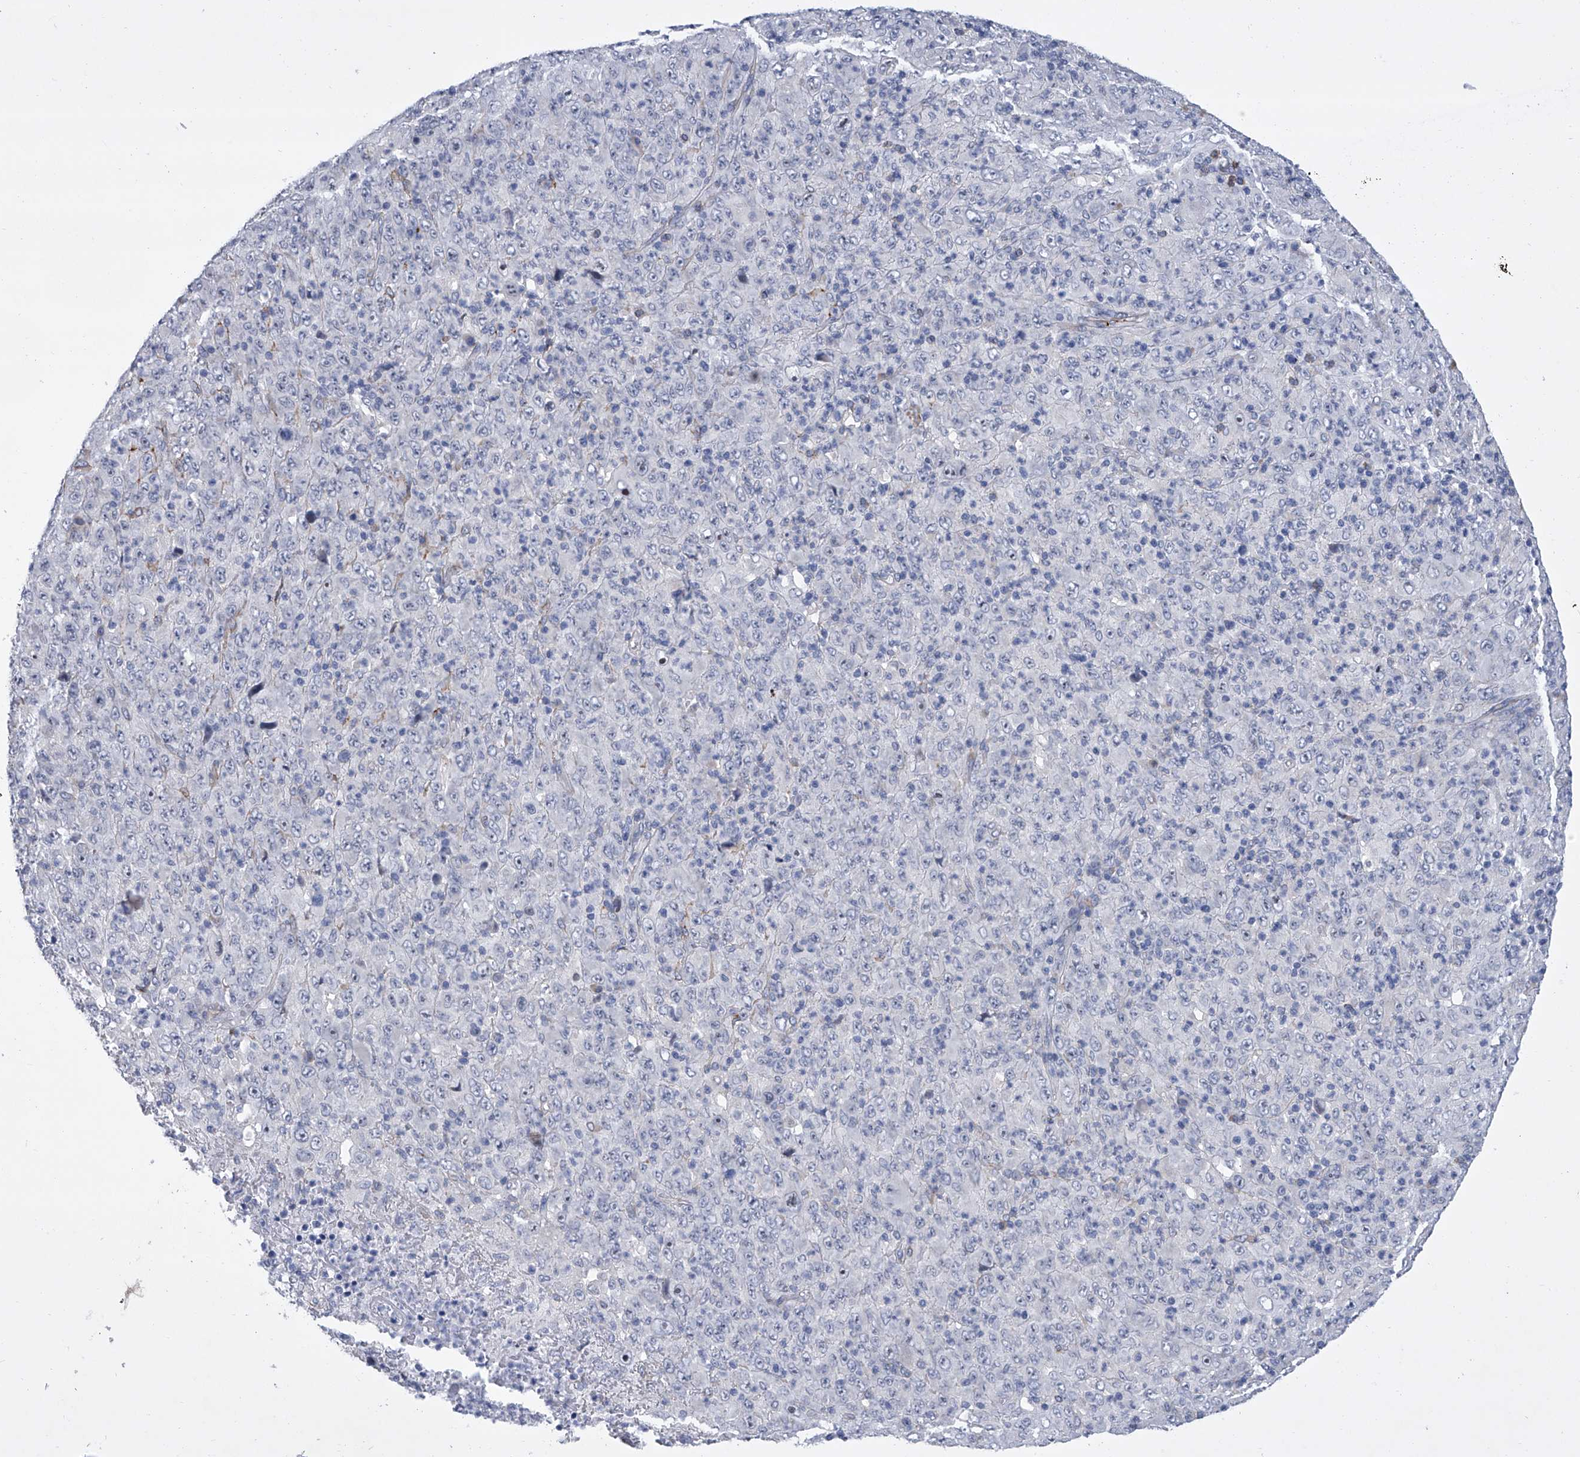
{"staining": {"intensity": "negative", "quantity": "none", "location": "none"}, "tissue": "melanoma", "cell_type": "Tumor cells", "image_type": "cancer", "snomed": [{"axis": "morphology", "description": "Malignant melanoma, Metastatic site"}, {"axis": "topography", "description": "Skin"}], "caption": "The photomicrograph displays no staining of tumor cells in melanoma.", "gene": "ALG14", "patient": {"sex": "female", "age": 56}}